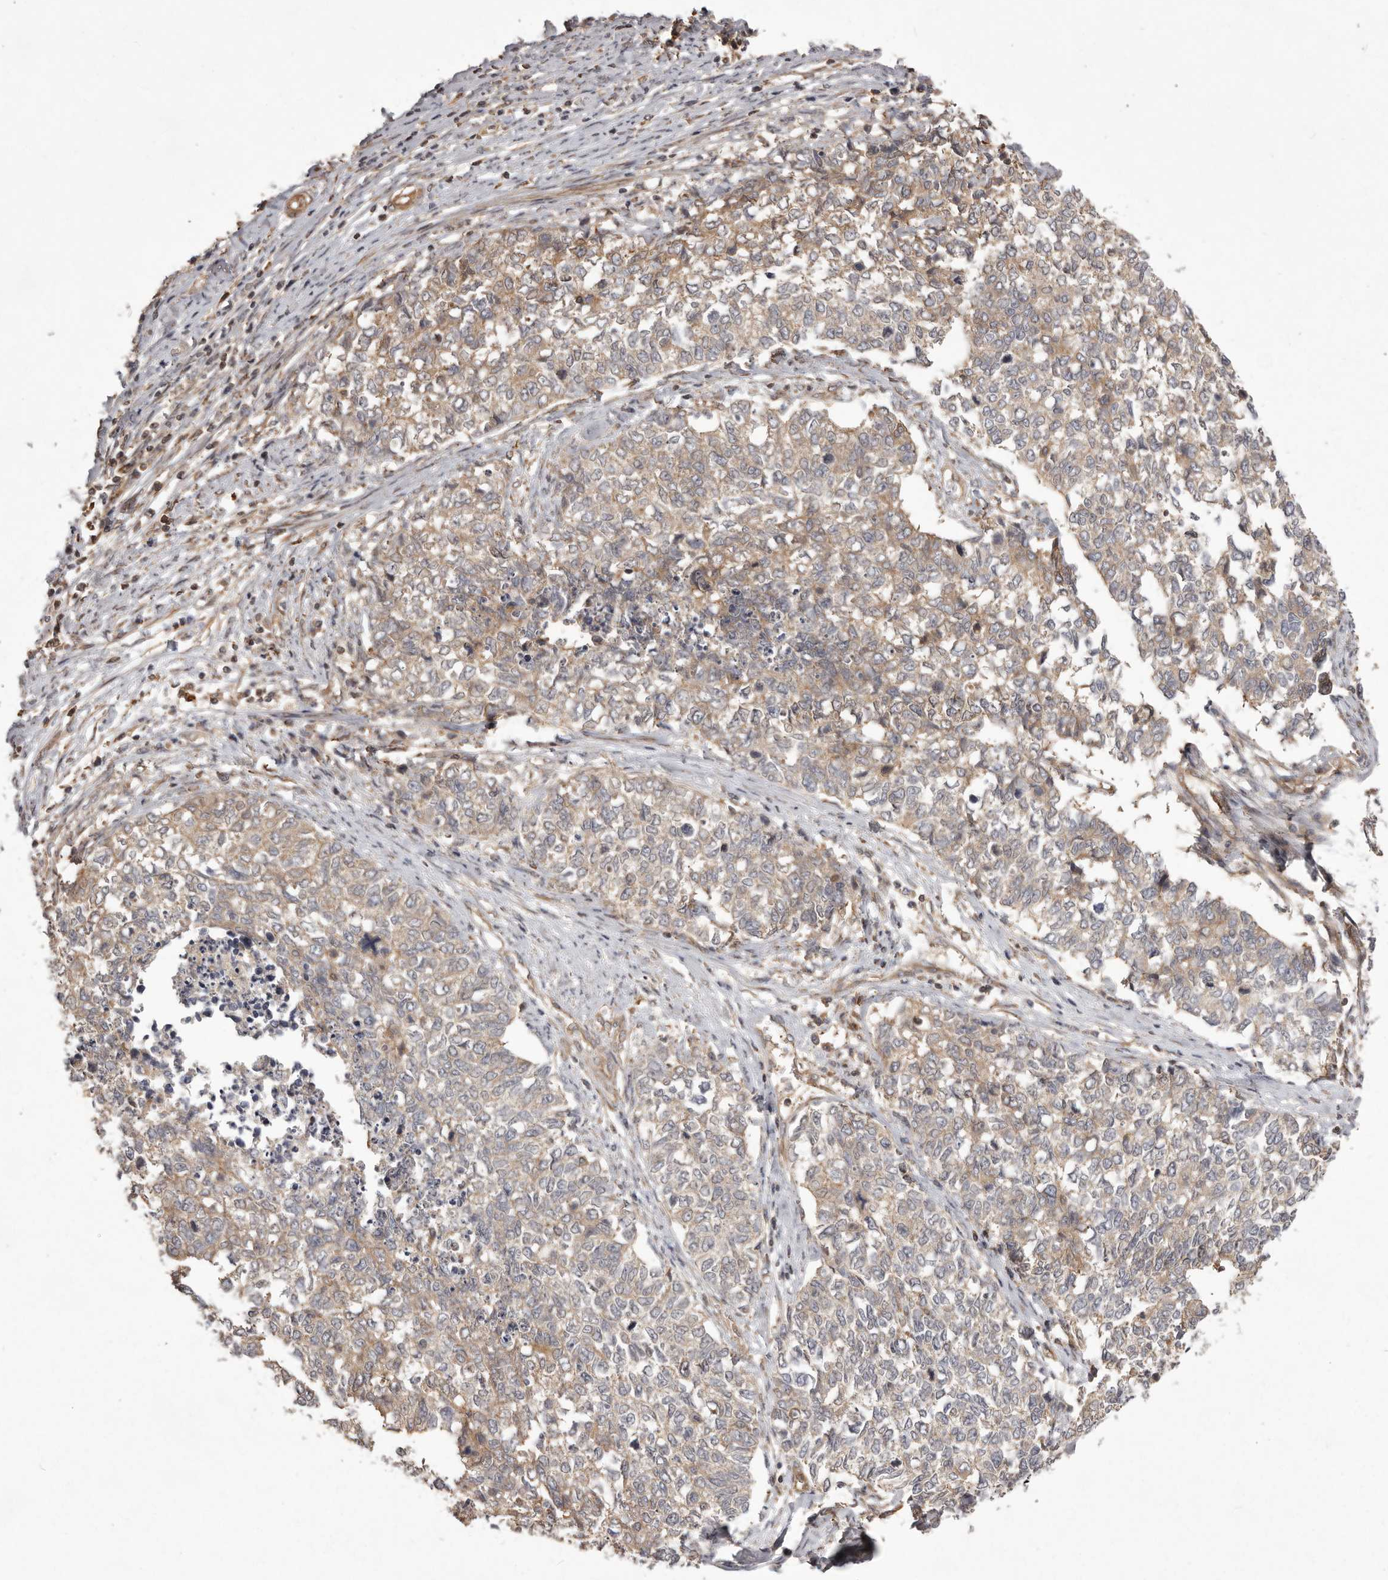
{"staining": {"intensity": "weak", "quantity": ">75%", "location": "cytoplasmic/membranous"}, "tissue": "cervical cancer", "cell_type": "Tumor cells", "image_type": "cancer", "snomed": [{"axis": "morphology", "description": "Squamous cell carcinoma, NOS"}, {"axis": "topography", "description": "Cervix"}], "caption": "This histopathology image demonstrates cervical cancer stained with immunohistochemistry to label a protein in brown. The cytoplasmic/membranous of tumor cells show weak positivity for the protein. Nuclei are counter-stained blue.", "gene": "NFKBIA", "patient": {"sex": "female", "age": 63}}